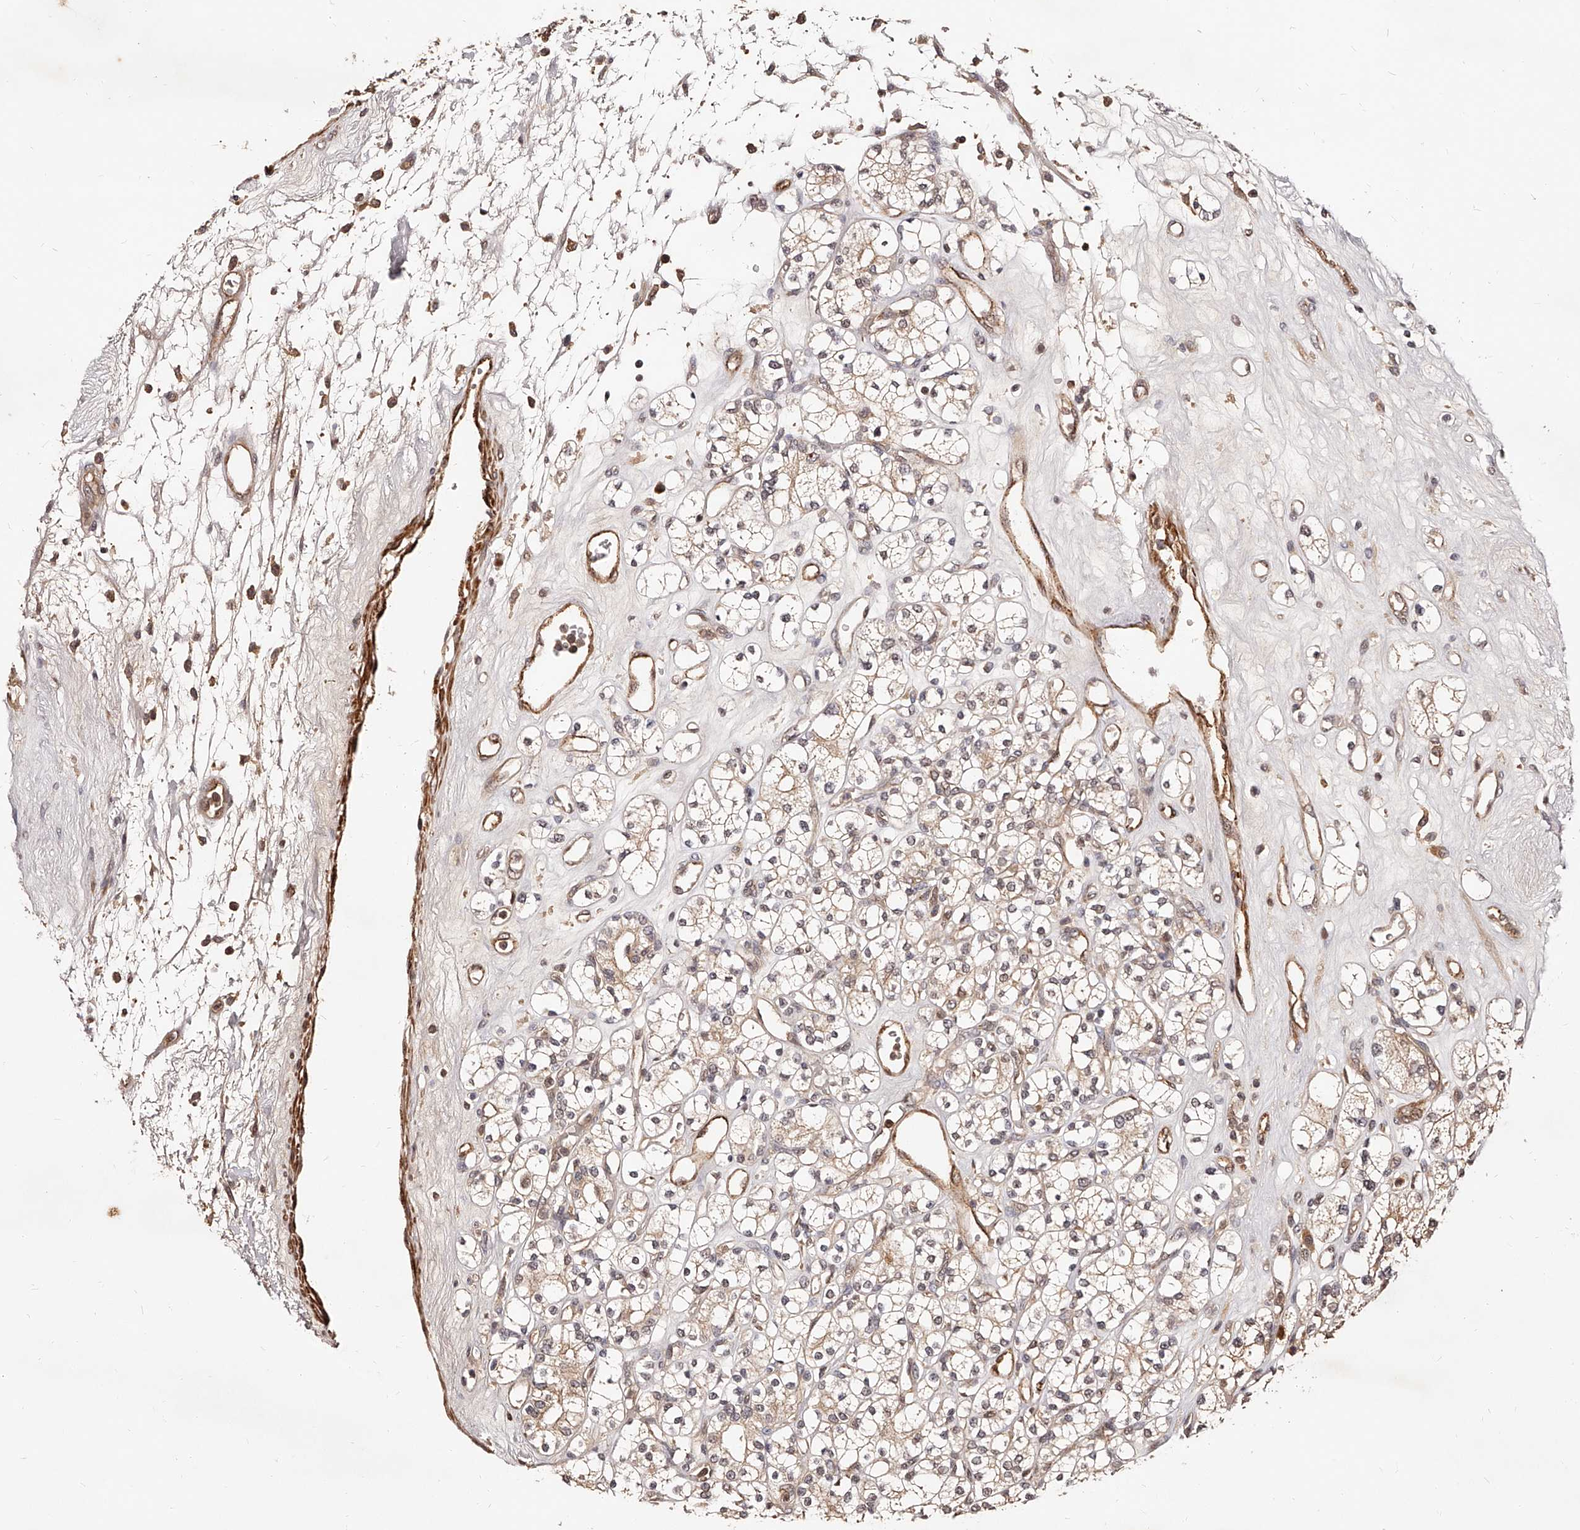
{"staining": {"intensity": "weak", "quantity": "25%-75%", "location": "cytoplasmic/membranous"}, "tissue": "renal cancer", "cell_type": "Tumor cells", "image_type": "cancer", "snomed": [{"axis": "morphology", "description": "Adenocarcinoma, NOS"}, {"axis": "topography", "description": "Kidney"}], "caption": "Tumor cells exhibit weak cytoplasmic/membranous expression in approximately 25%-75% of cells in adenocarcinoma (renal).", "gene": "CUL7", "patient": {"sex": "male", "age": 77}}